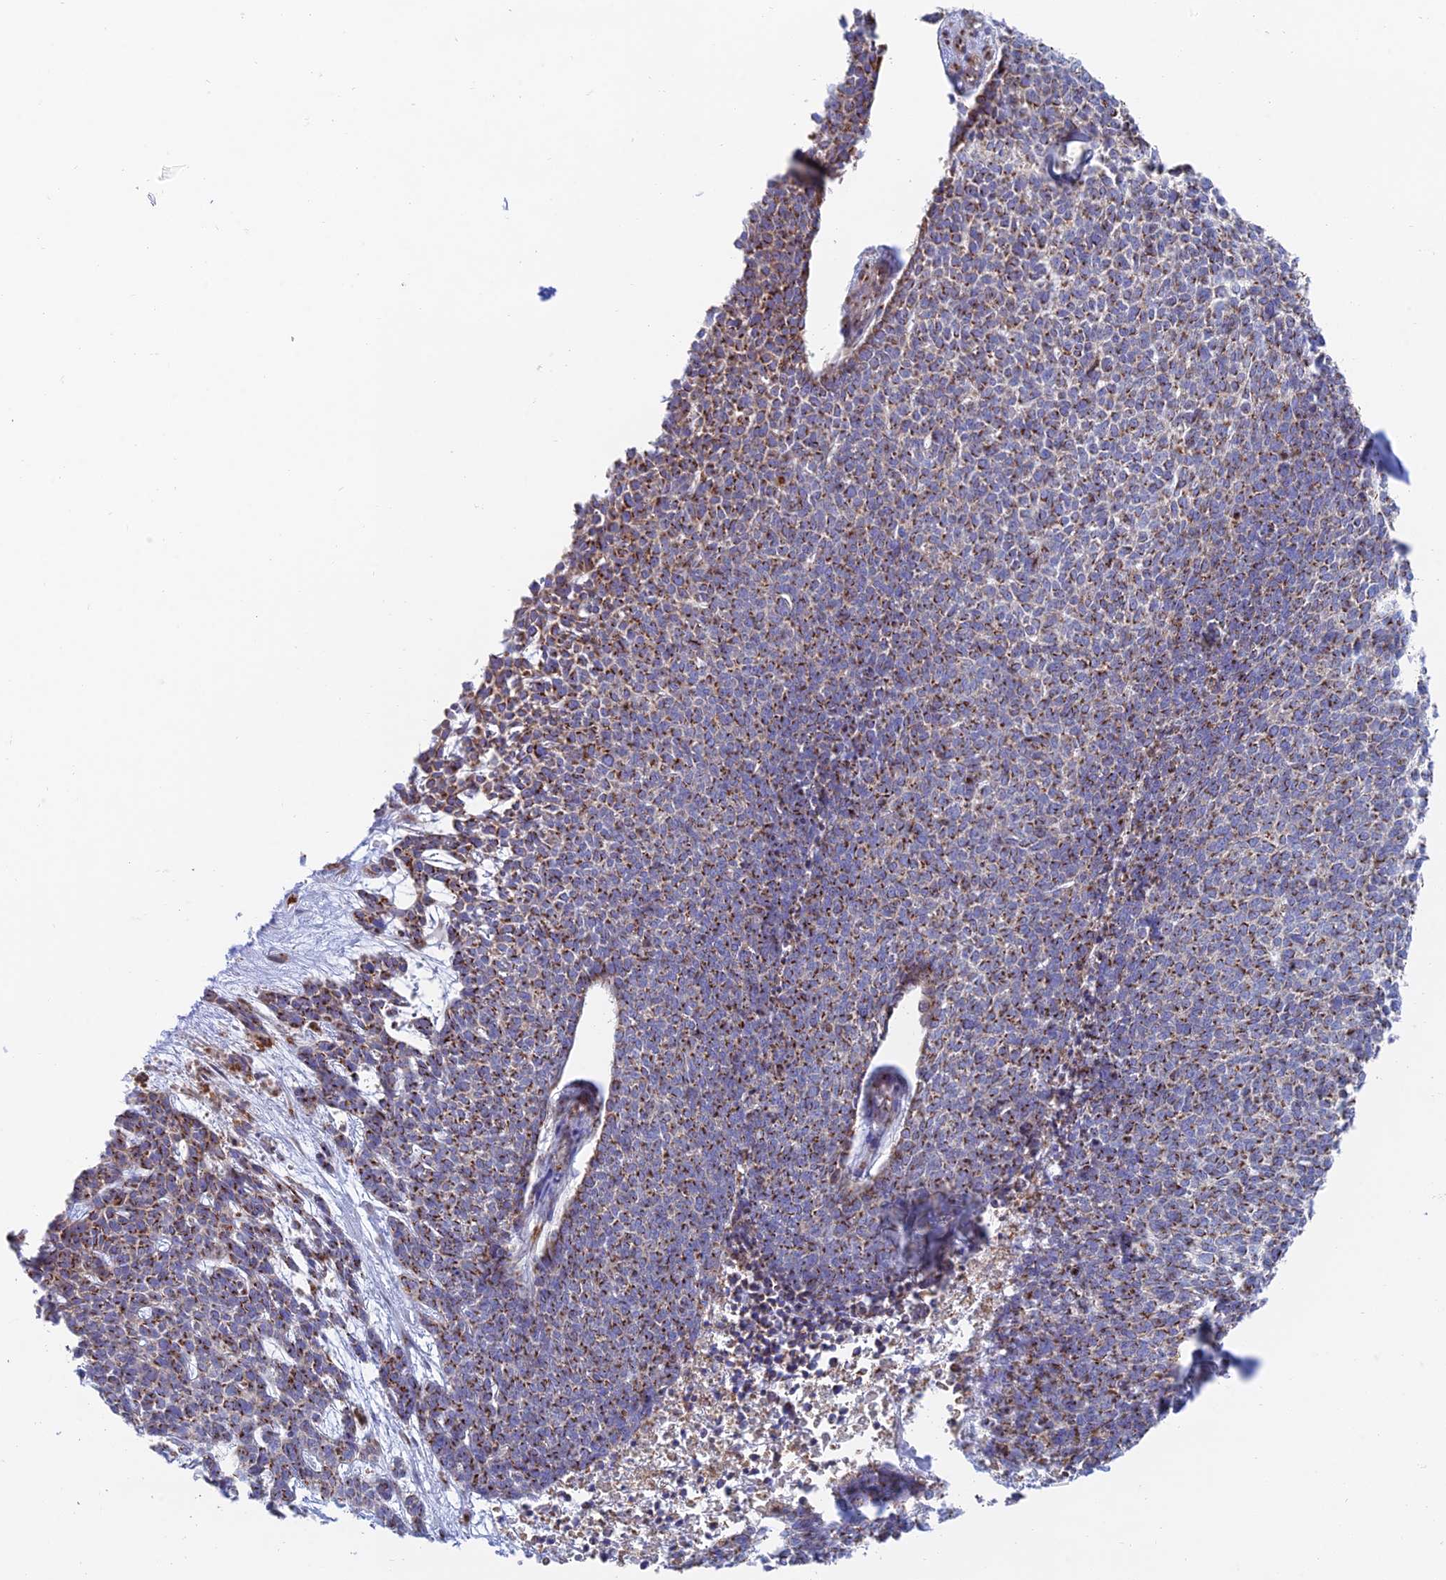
{"staining": {"intensity": "moderate", "quantity": ">75%", "location": "cytoplasmic/membranous"}, "tissue": "skin cancer", "cell_type": "Tumor cells", "image_type": "cancer", "snomed": [{"axis": "morphology", "description": "Basal cell carcinoma"}, {"axis": "topography", "description": "Skin"}], "caption": "Tumor cells display medium levels of moderate cytoplasmic/membranous staining in about >75% of cells in skin cancer (basal cell carcinoma). (brown staining indicates protein expression, while blue staining denotes nuclei).", "gene": "HS2ST1", "patient": {"sex": "female", "age": 84}}